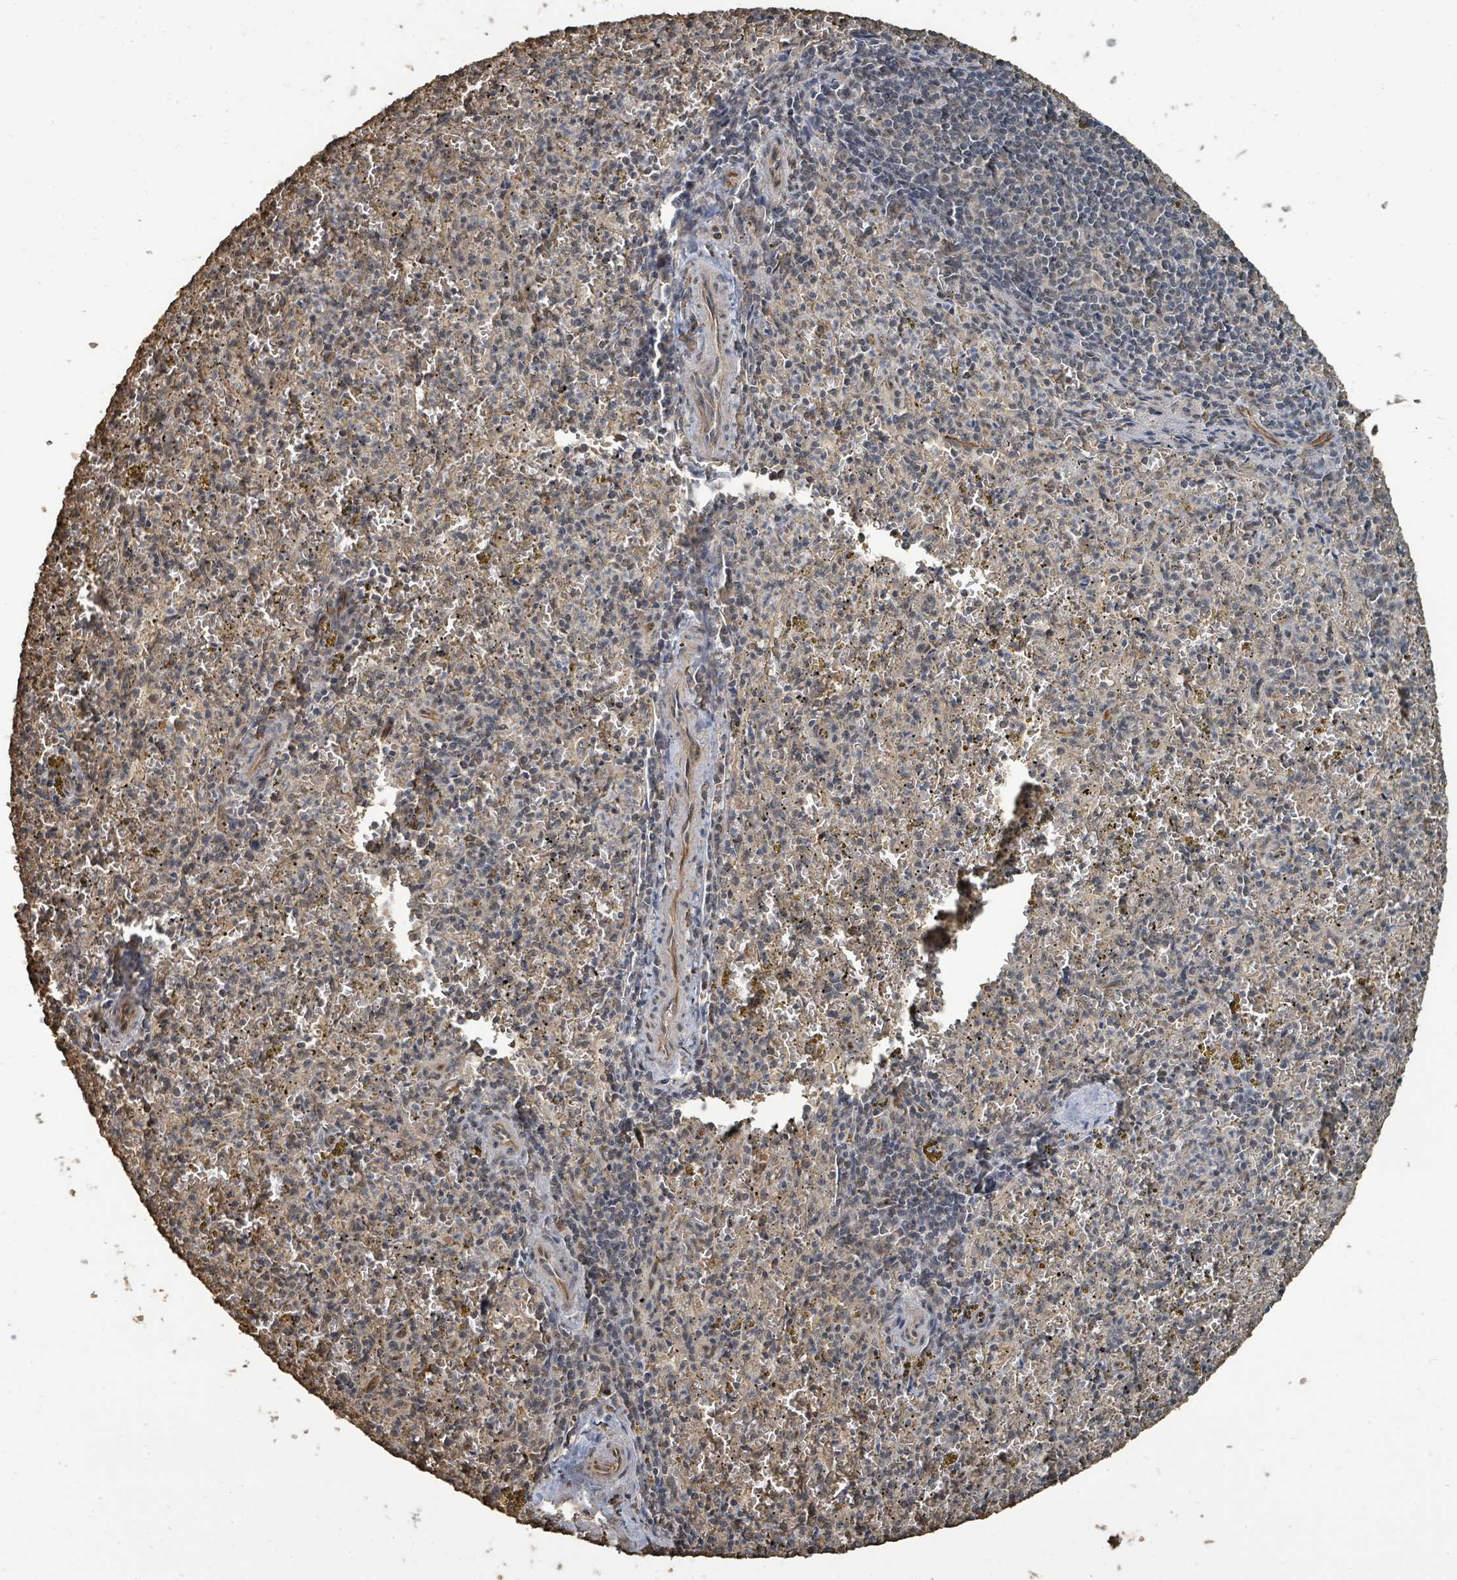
{"staining": {"intensity": "weak", "quantity": "<25%", "location": "cytoplasmic/membranous"}, "tissue": "spleen", "cell_type": "Cells in red pulp", "image_type": "normal", "snomed": [{"axis": "morphology", "description": "Normal tissue, NOS"}, {"axis": "topography", "description": "Spleen"}], "caption": "High power microscopy histopathology image of an immunohistochemistry histopathology image of normal spleen, revealing no significant staining in cells in red pulp.", "gene": "C6orf52", "patient": {"sex": "male", "age": 57}}